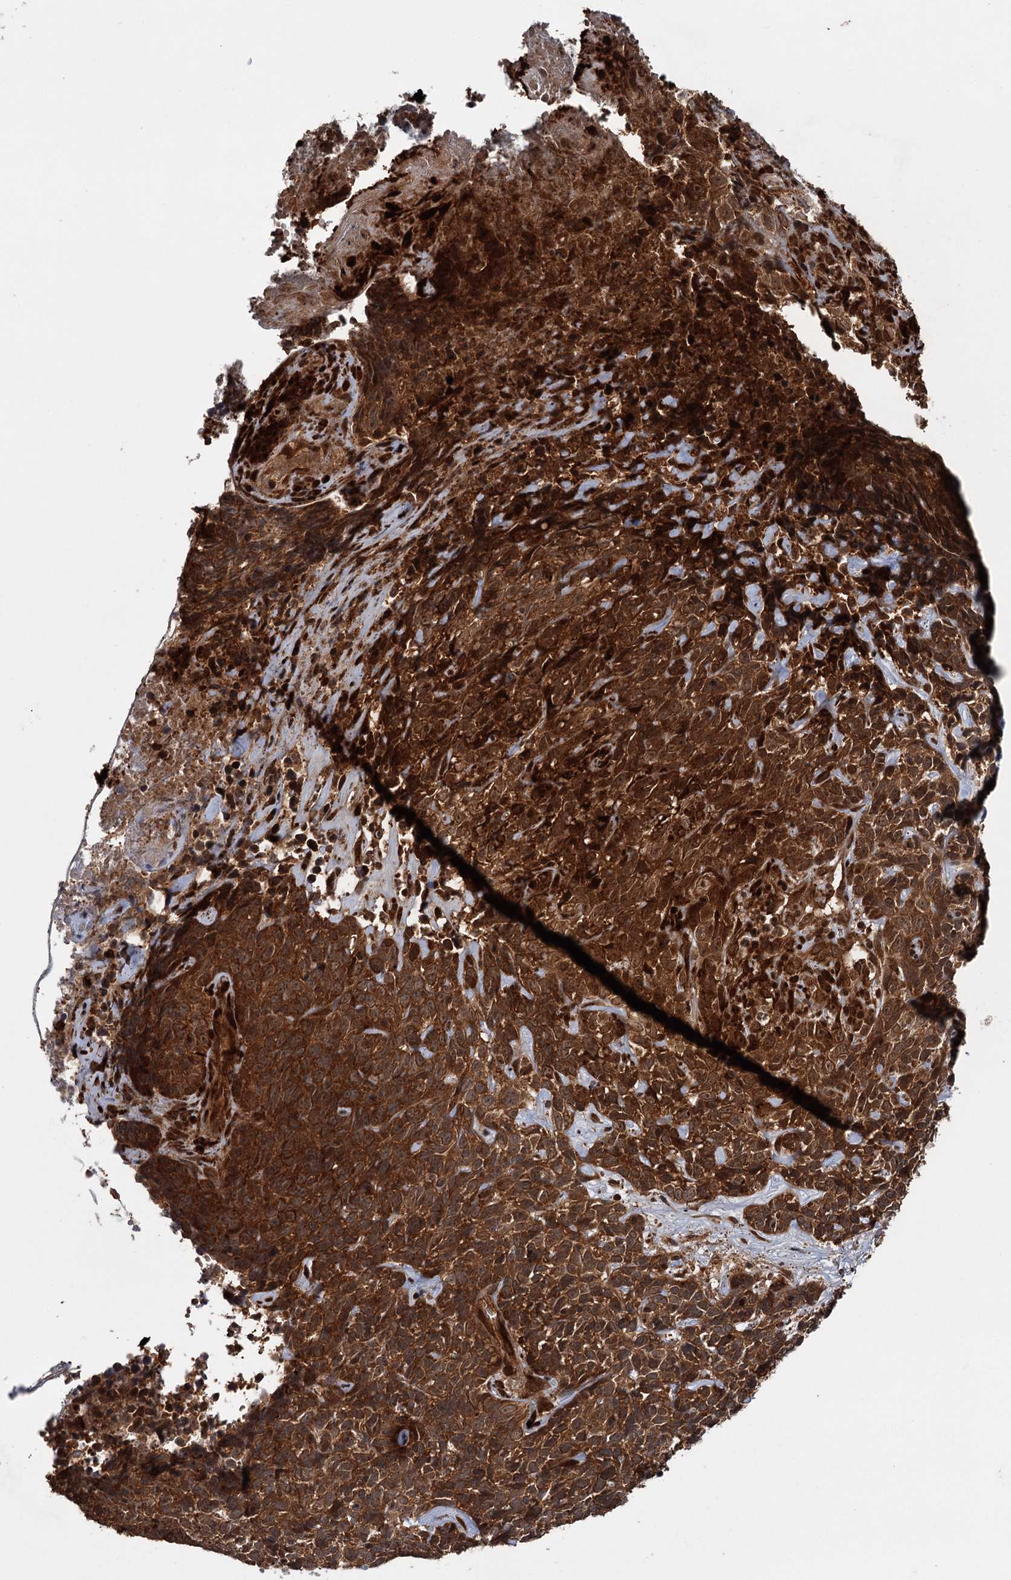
{"staining": {"intensity": "strong", "quantity": ">75%", "location": "cytoplasmic/membranous"}, "tissue": "skin cancer", "cell_type": "Tumor cells", "image_type": "cancer", "snomed": [{"axis": "morphology", "description": "Basal cell carcinoma"}, {"axis": "topography", "description": "Skin"}], "caption": "Basal cell carcinoma (skin) stained with a brown dye reveals strong cytoplasmic/membranous positive positivity in approximately >75% of tumor cells.", "gene": "KANSL2", "patient": {"sex": "female", "age": 84}}